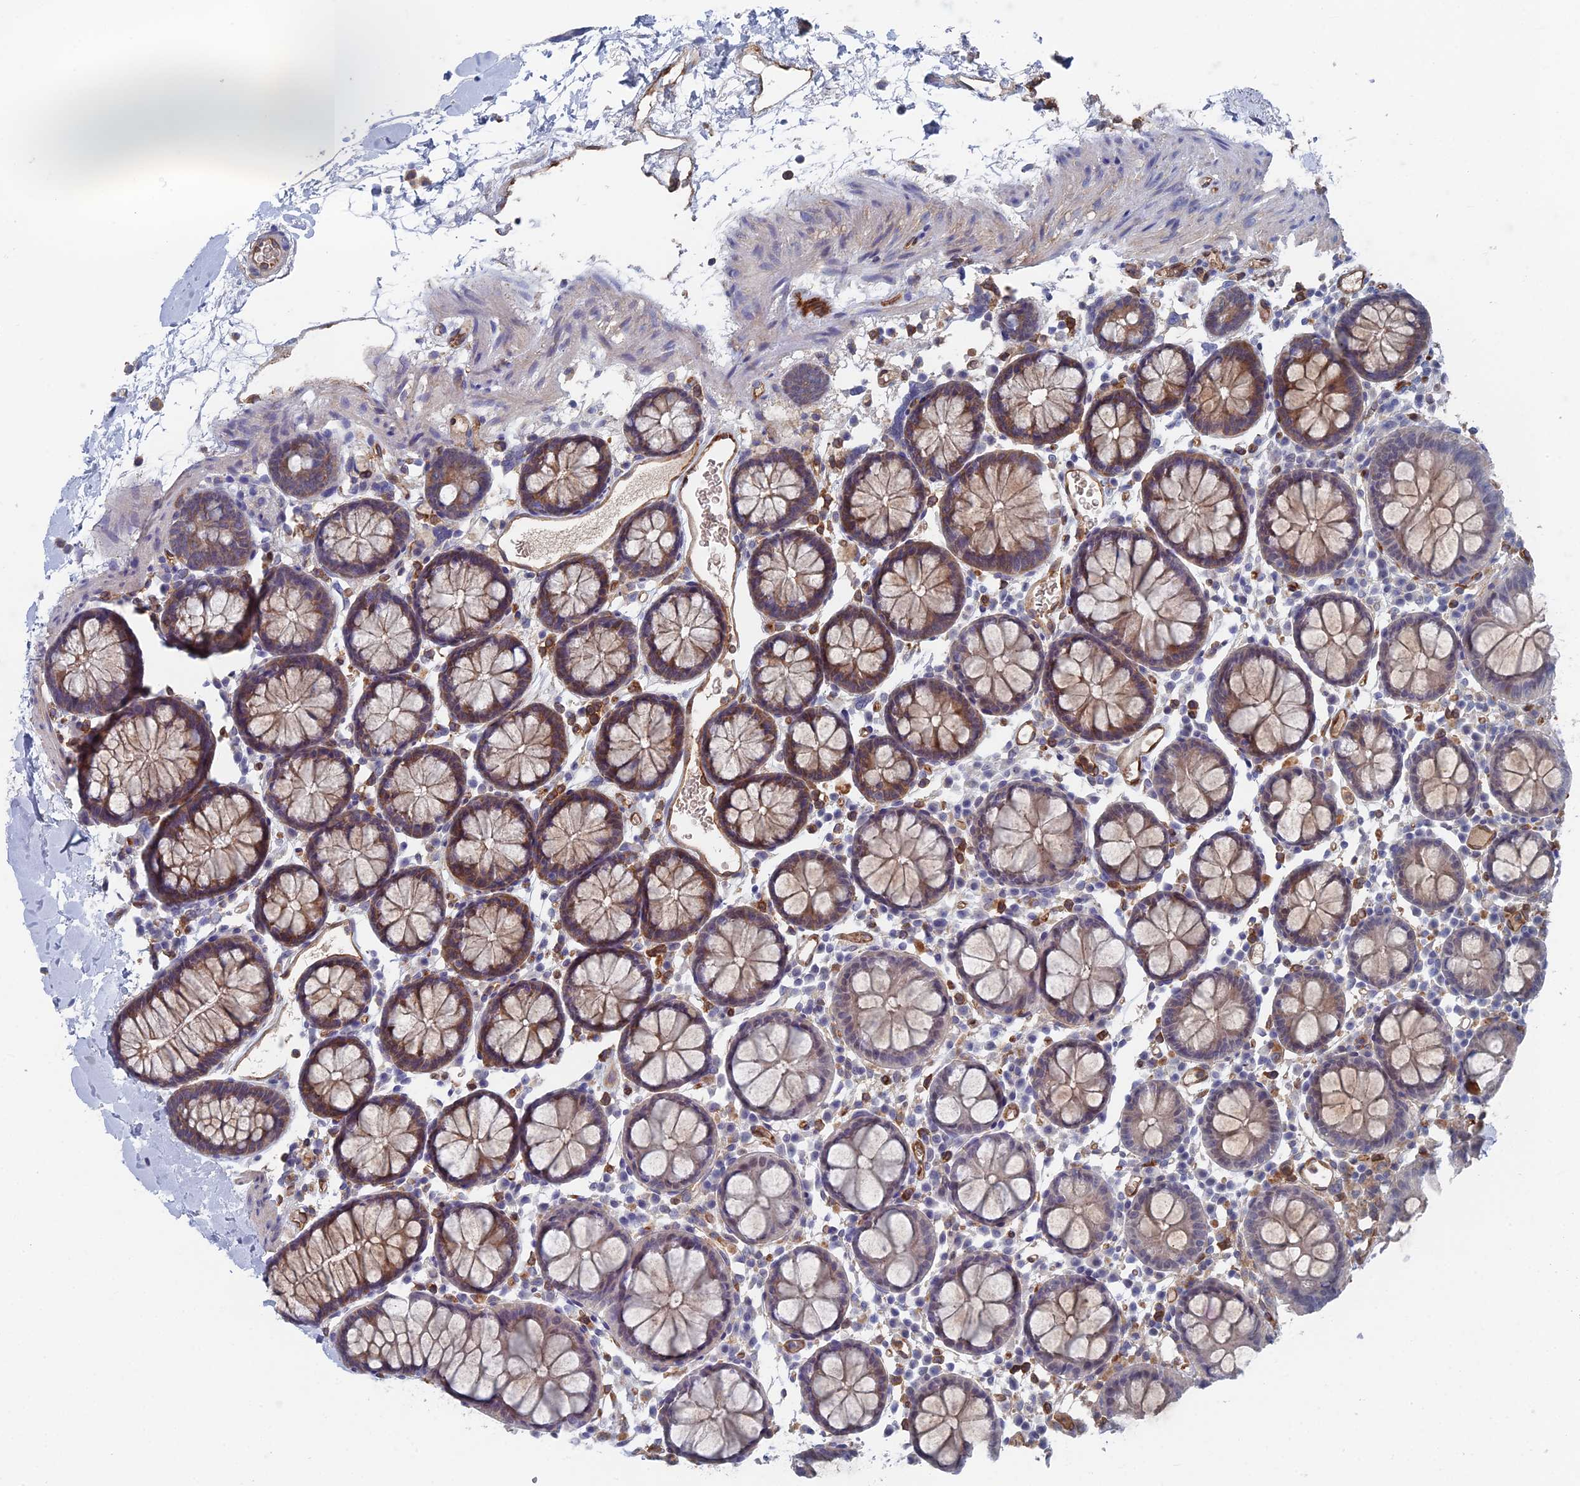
{"staining": {"intensity": "moderate", "quantity": ">75%", "location": "cytoplasmic/membranous"}, "tissue": "colon", "cell_type": "Endothelial cells", "image_type": "normal", "snomed": [{"axis": "morphology", "description": "Normal tissue, NOS"}, {"axis": "topography", "description": "Colon"}], "caption": "An image showing moderate cytoplasmic/membranous staining in about >75% of endothelial cells in unremarkable colon, as visualized by brown immunohistochemical staining.", "gene": "ARAP3", "patient": {"sex": "male", "age": 75}}